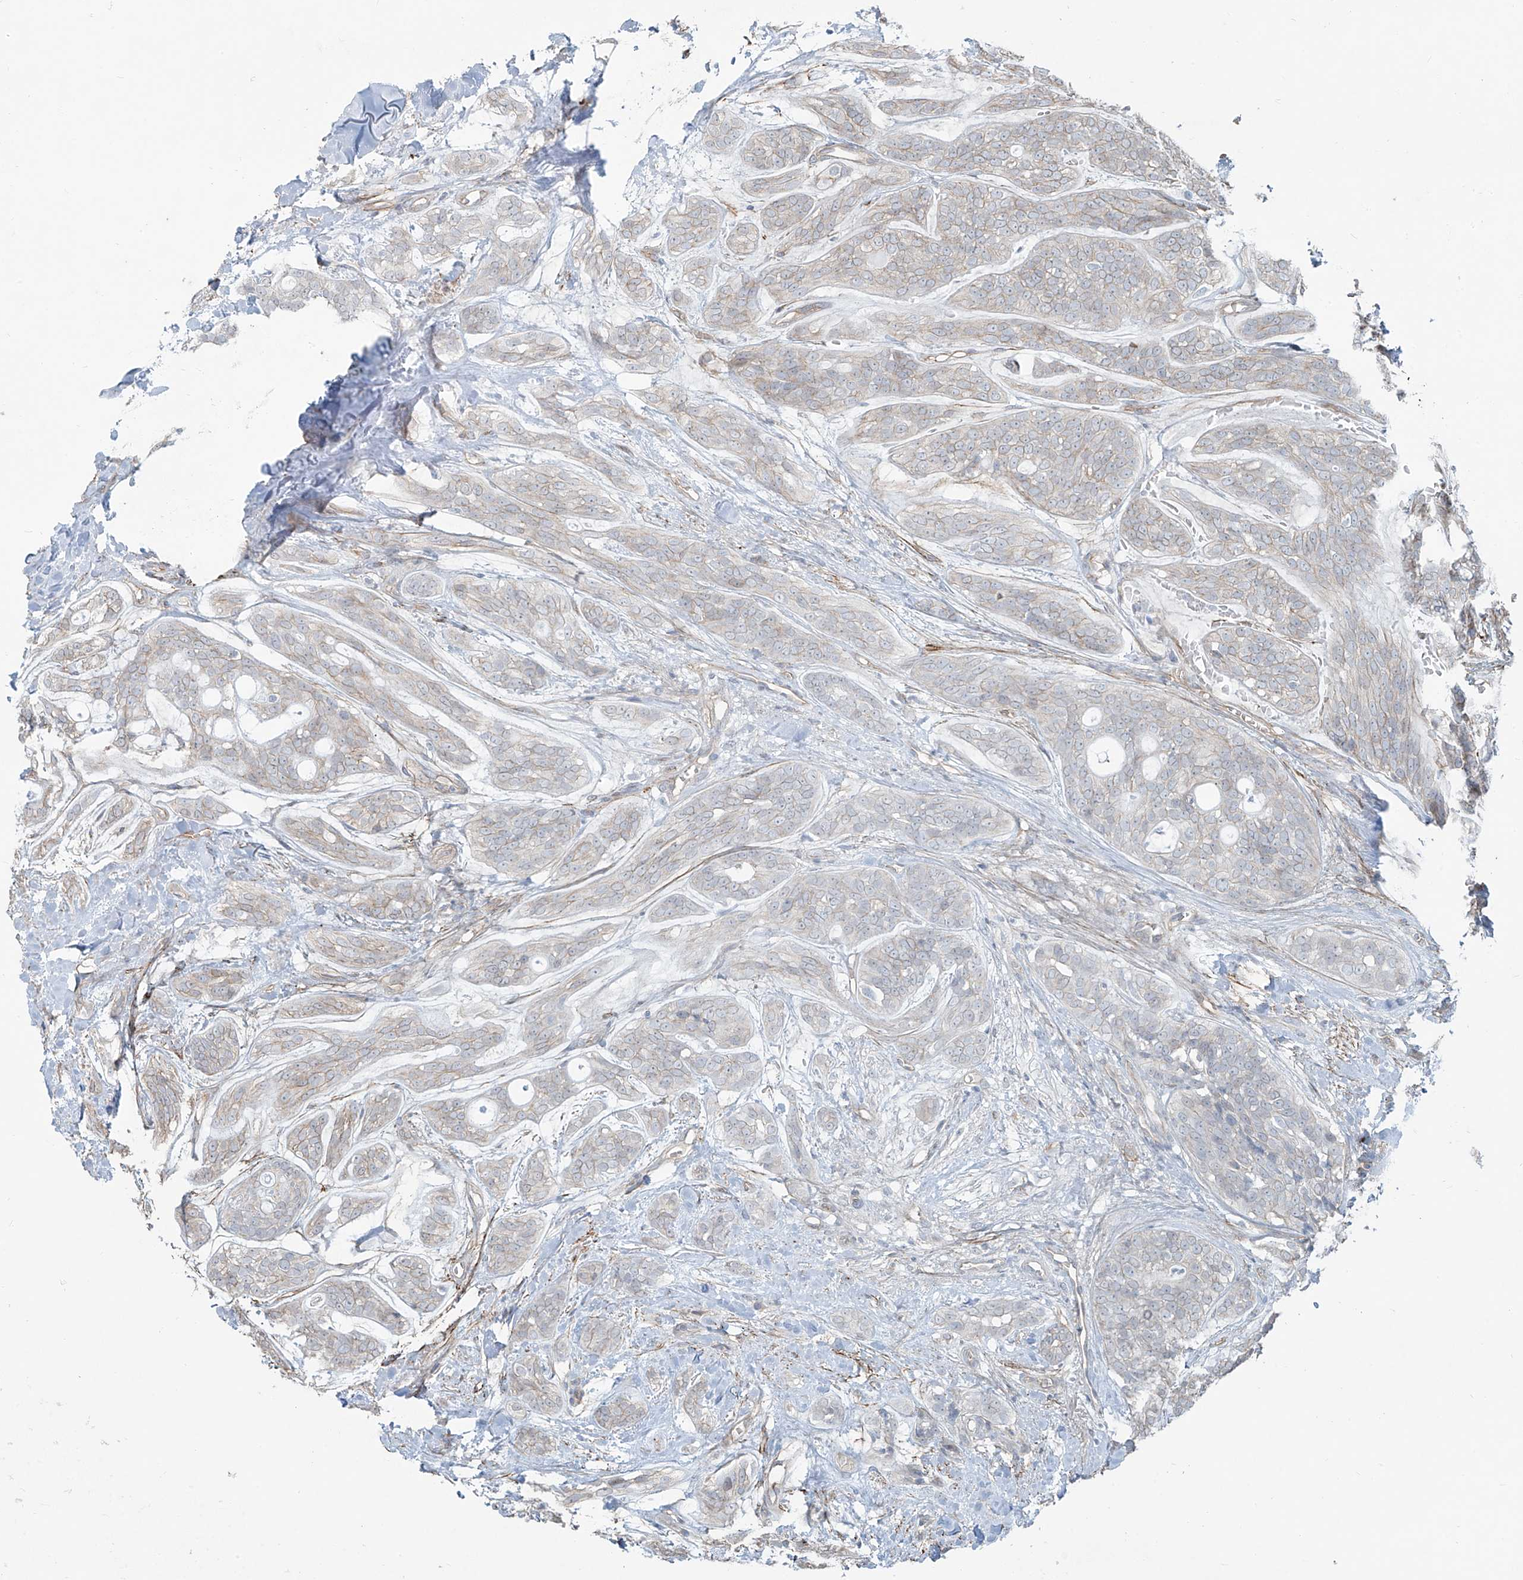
{"staining": {"intensity": "weak", "quantity": "<25%", "location": "cytoplasmic/membranous"}, "tissue": "head and neck cancer", "cell_type": "Tumor cells", "image_type": "cancer", "snomed": [{"axis": "morphology", "description": "Adenocarcinoma, NOS"}, {"axis": "topography", "description": "Head-Neck"}], "caption": "Tumor cells are negative for brown protein staining in adenocarcinoma (head and neck).", "gene": "TUBE1", "patient": {"sex": "male", "age": 66}}